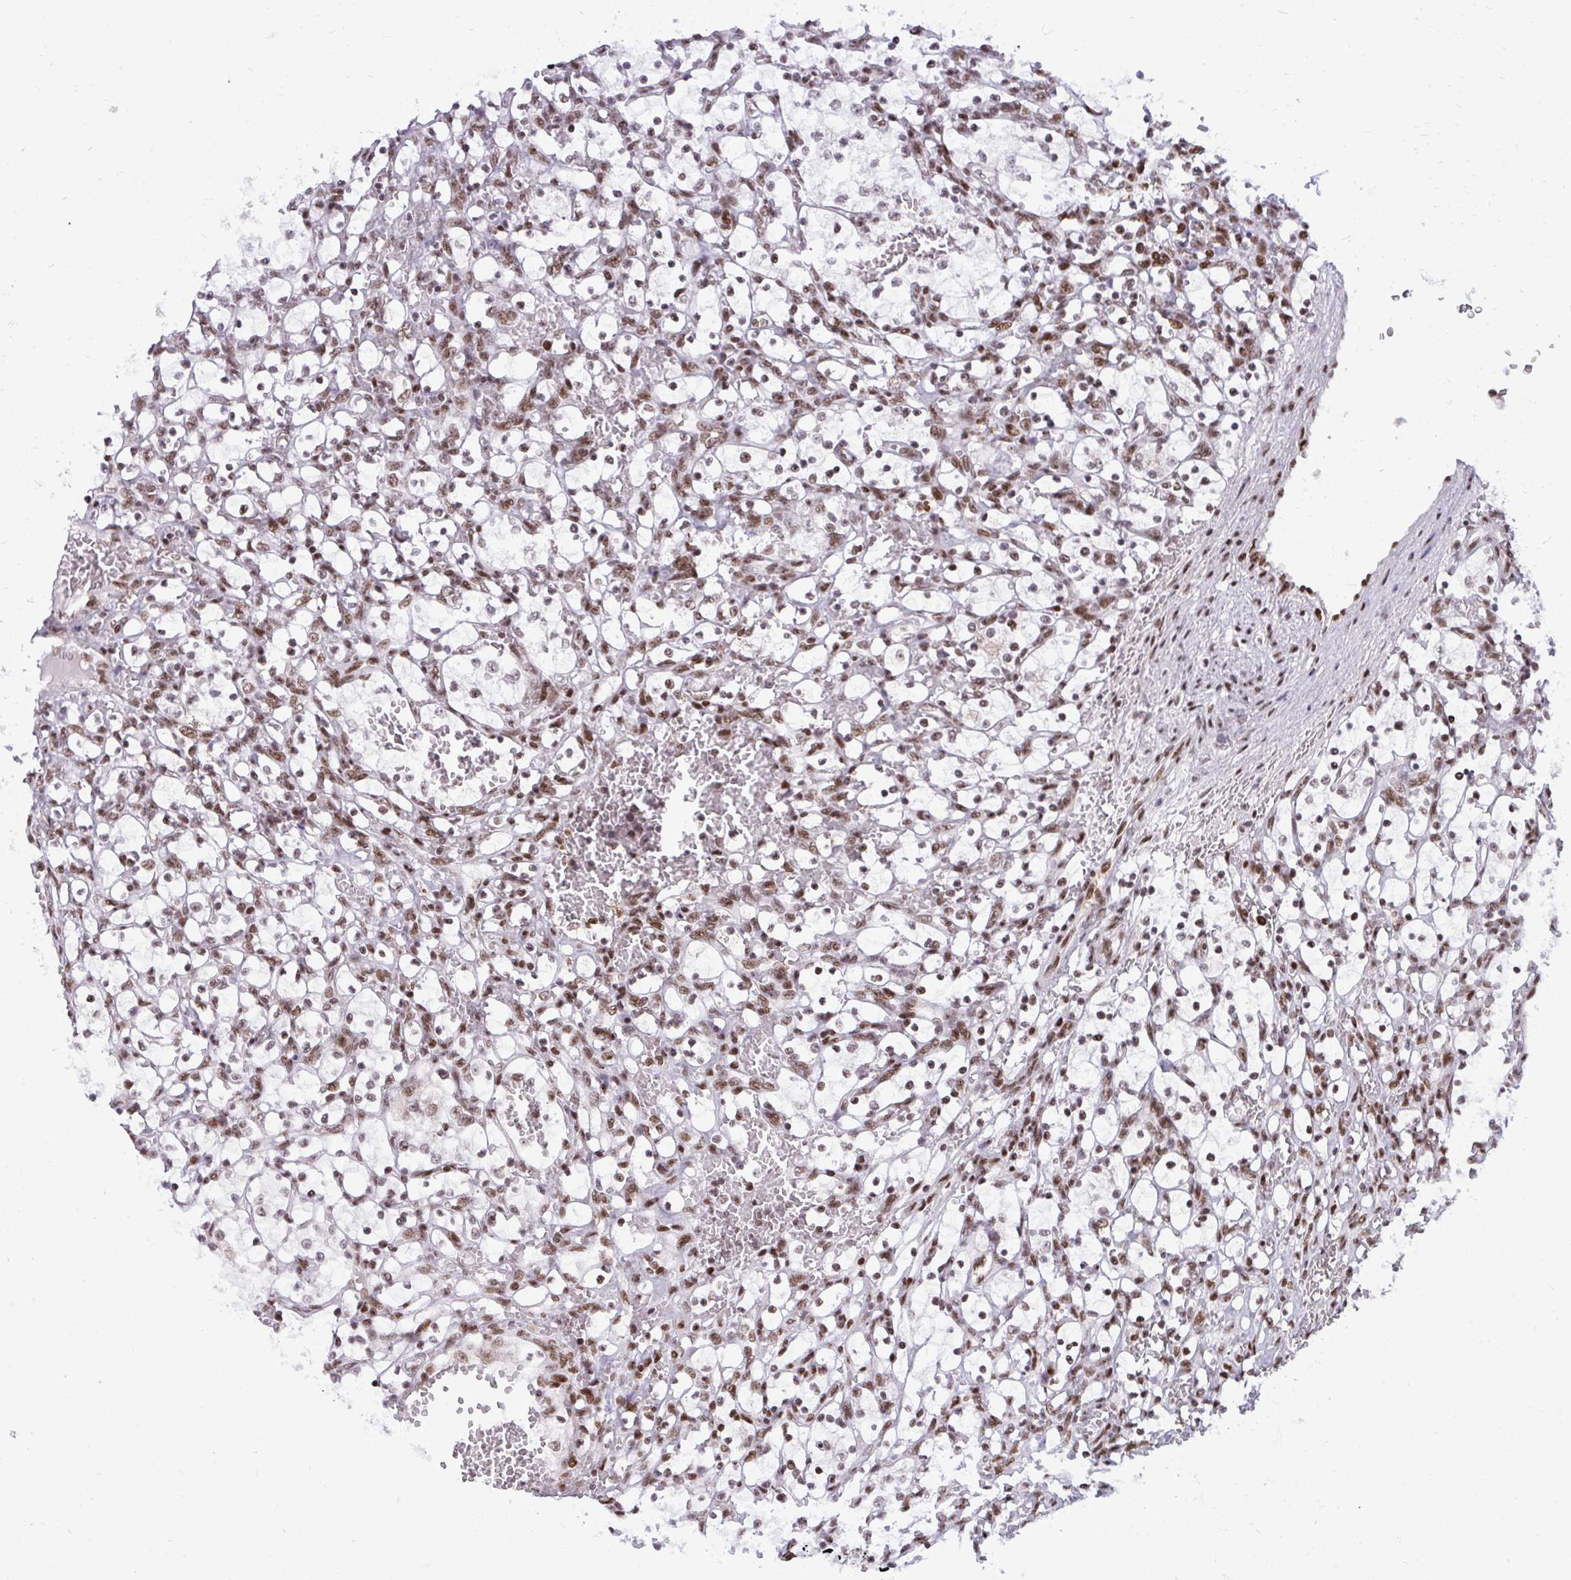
{"staining": {"intensity": "weak", "quantity": "25%-75%", "location": "nuclear"}, "tissue": "renal cancer", "cell_type": "Tumor cells", "image_type": "cancer", "snomed": [{"axis": "morphology", "description": "Adenocarcinoma, NOS"}, {"axis": "topography", "description": "Kidney"}], "caption": "Immunohistochemistry (IHC) micrograph of neoplastic tissue: adenocarcinoma (renal) stained using IHC displays low levels of weak protein expression localized specifically in the nuclear of tumor cells, appearing as a nuclear brown color.", "gene": "CDYL", "patient": {"sex": "female", "age": 69}}